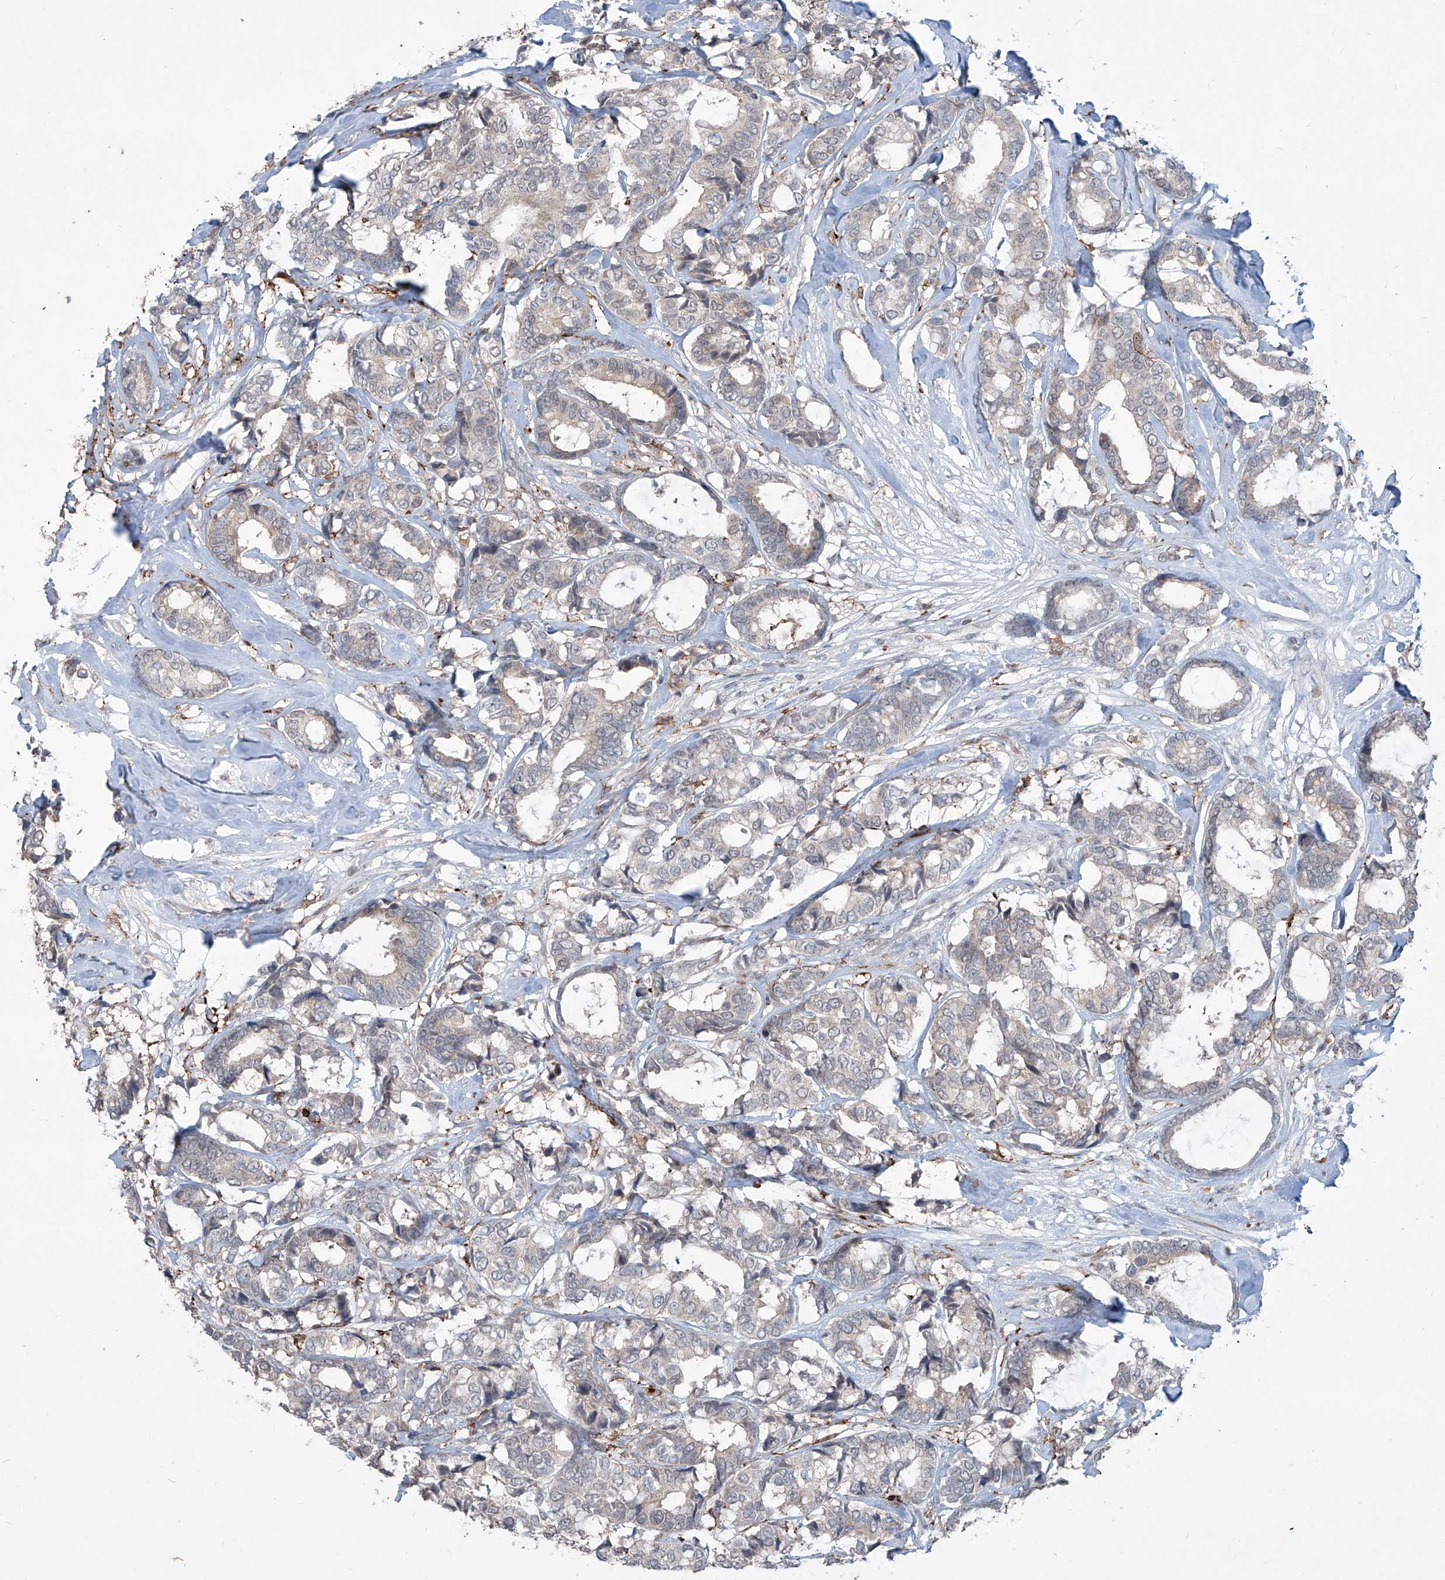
{"staining": {"intensity": "negative", "quantity": "none", "location": "none"}, "tissue": "breast cancer", "cell_type": "Tumor cells", "image_type": "cancer", "snomed": [{"axis": "morphology", "description": "Duct carcinoma"}, {"axis": "topography", "description": "Breast"}], "caption": "The IHC photomicrograph has no significant staining in tumor cells of breast cancer (intraductal carcinoma) tissue.", "gene": "ZBTB48", "patient": {"sex": "female", "age": 87}}